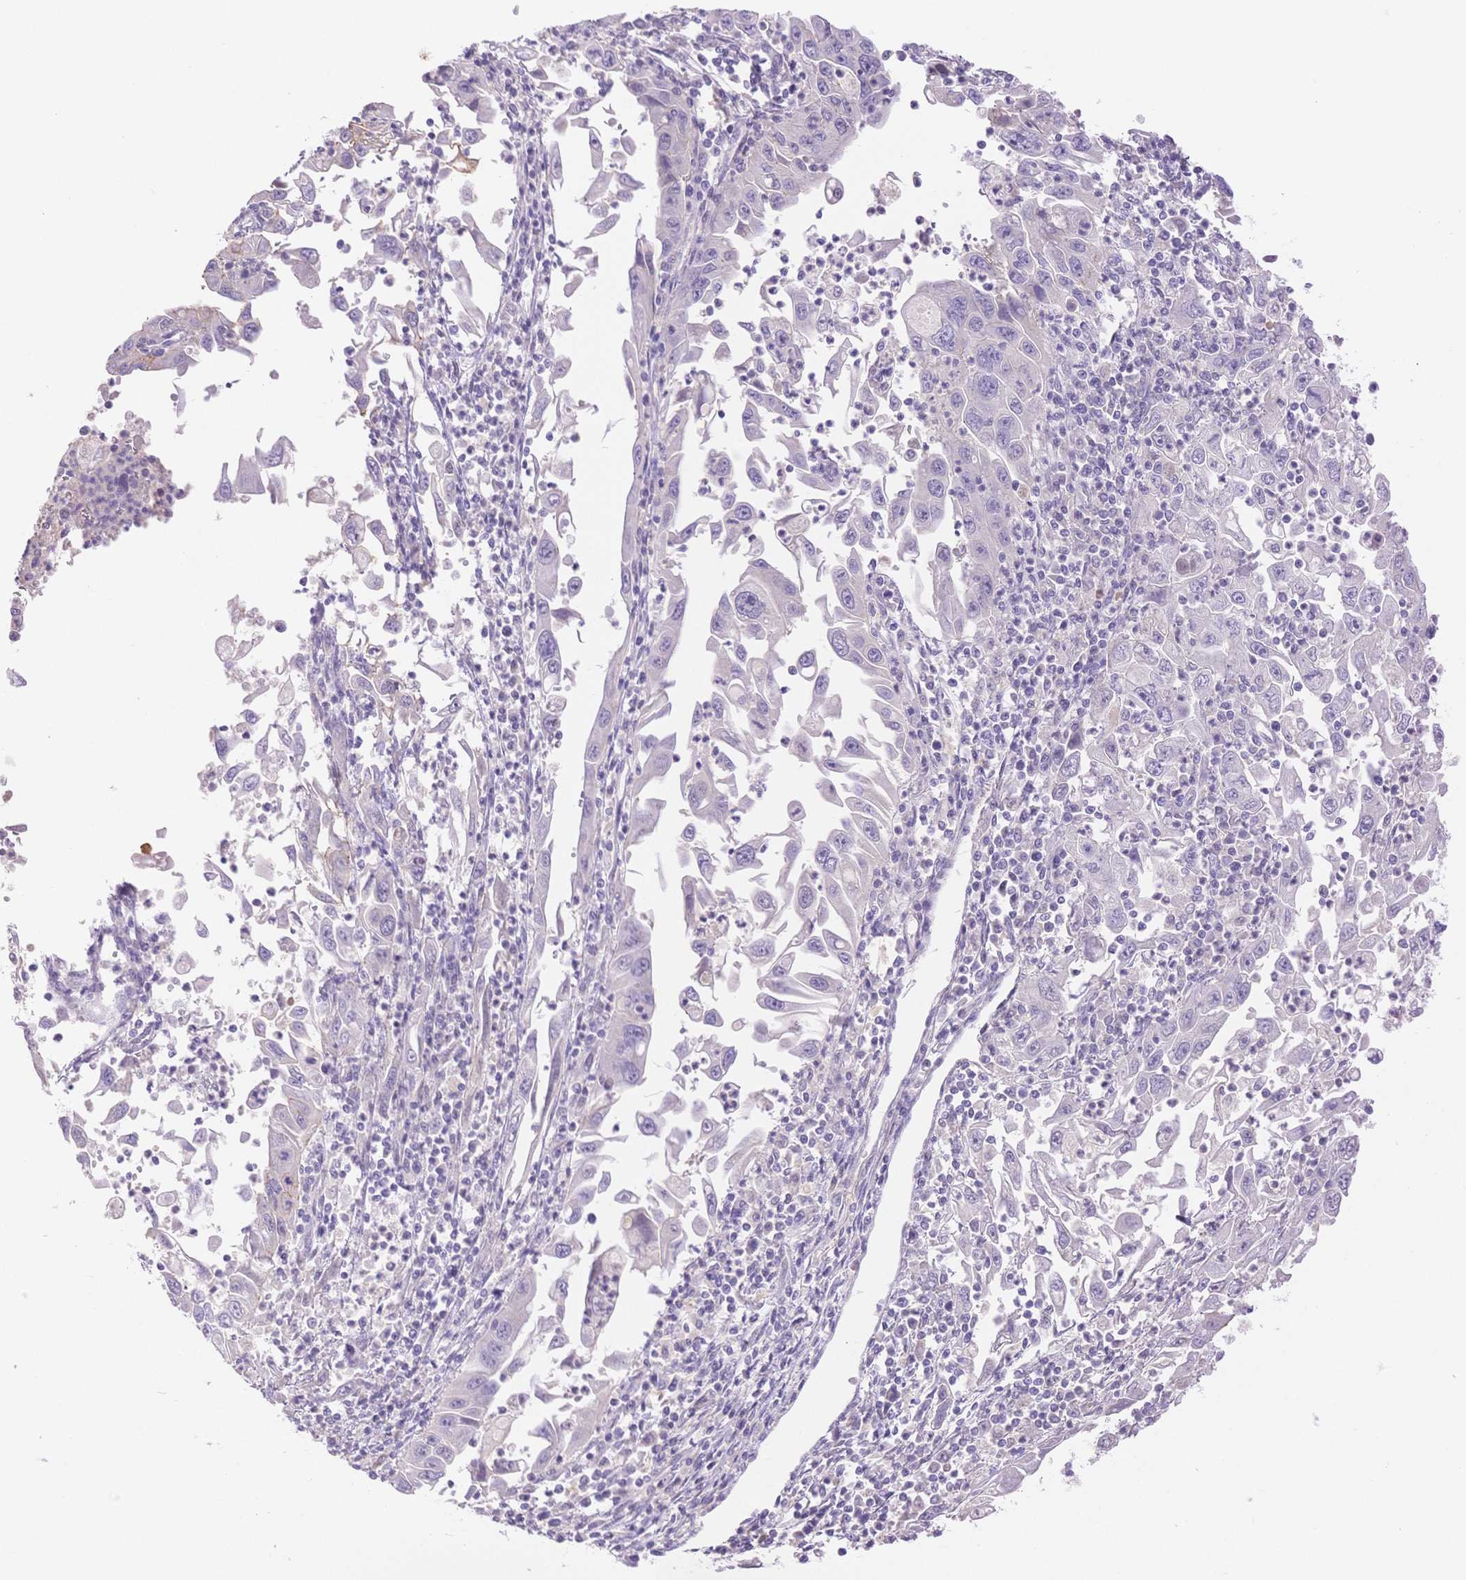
{"staining": {"intensity": "negative", "quantity": "none", "location": "none"}, "tissue": "endometrial cancer", "cell_type": "Tumor cells", "image_type": "cancer", "snomed": [{"axis": "morphology", "description": "Adenocarcinoma, NOS"}, {"axis": "topography", "description": "Uterus"}], "caption": "Endometrial cancer (adenocarcinoma) was stained to show a protein in brown. There is no significant positivity in tumor cells. The staining was performed using DAB (3,3'-diaminobenzidine) to visualize the protein expression in brown, while the nuclei were stained in blue with hematoxylin (Magnification: 20x).", "gene": "WDR54", "patient": {"sex": "female", "age": 62}}